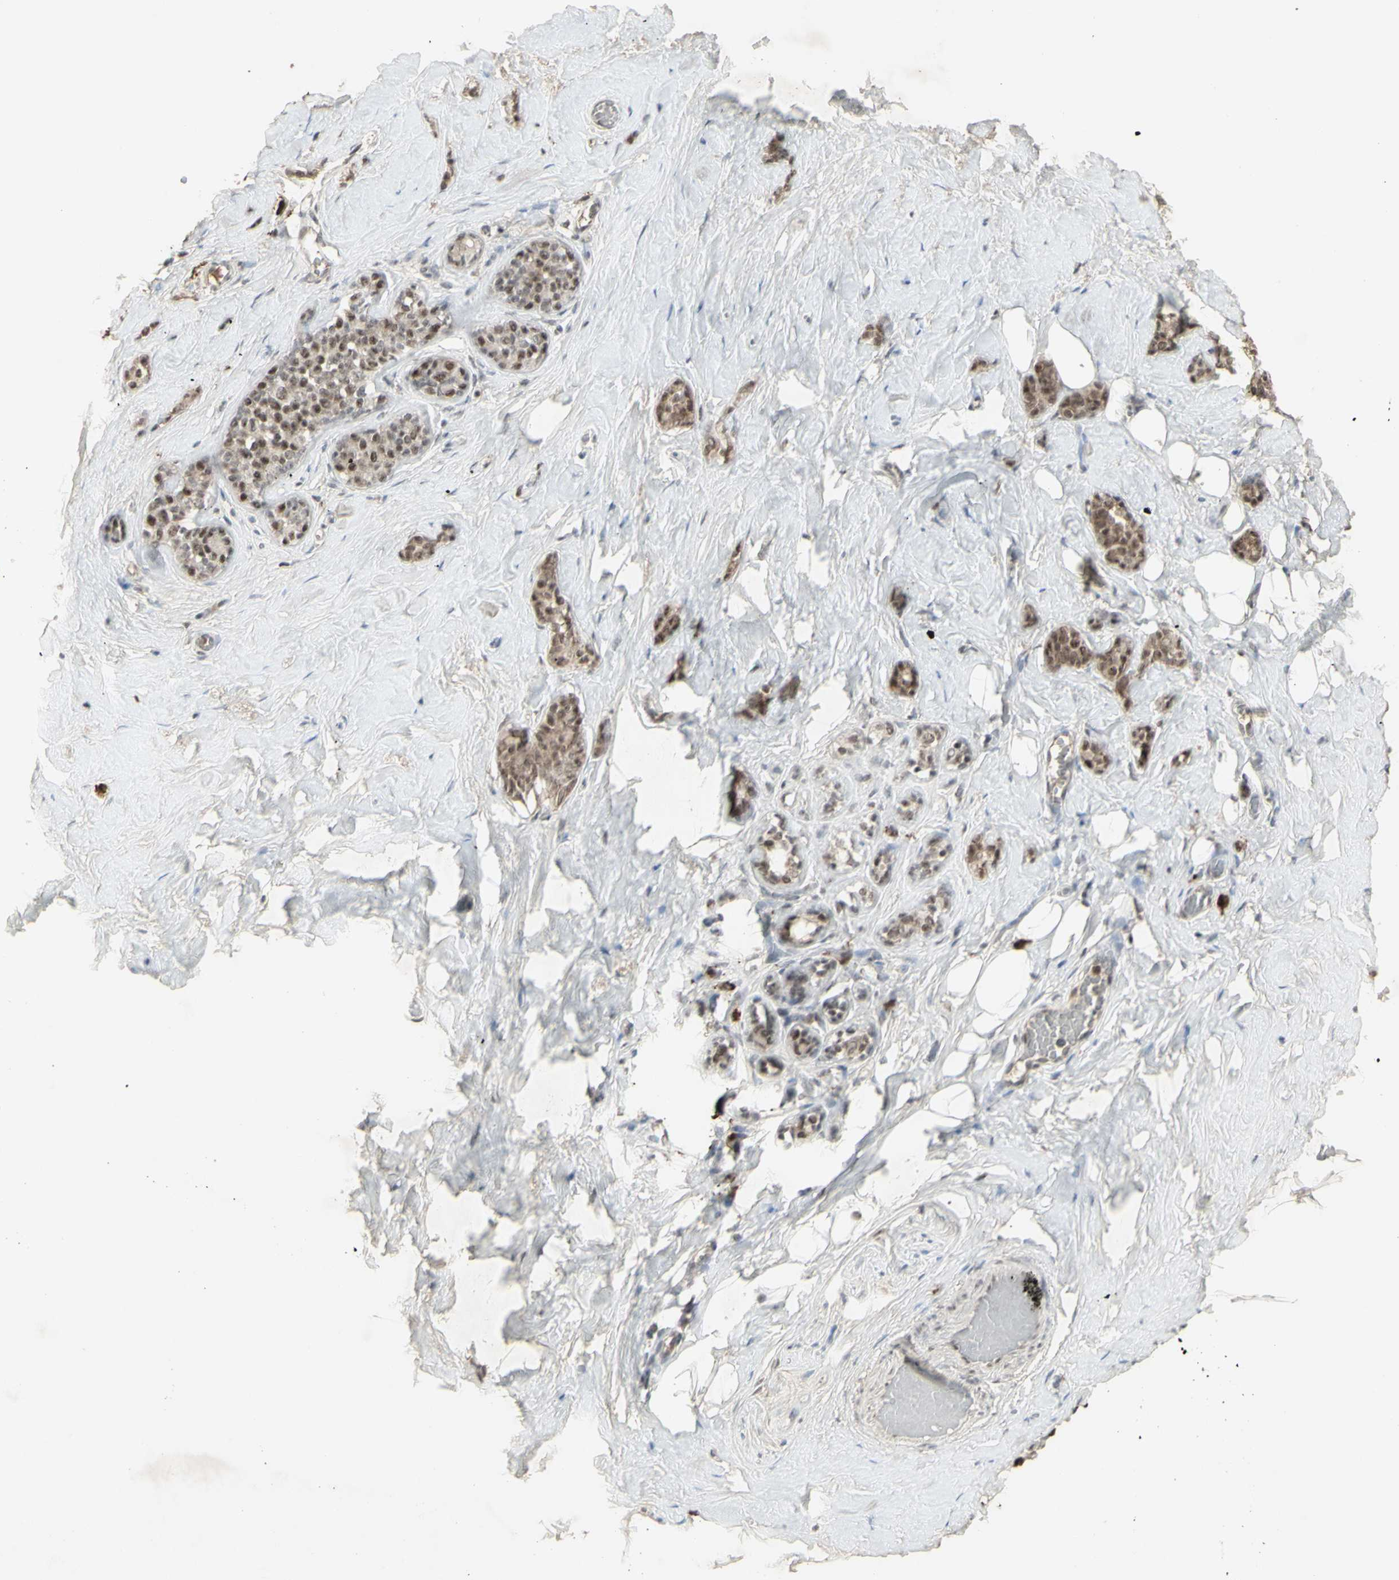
{"staining": {"intensity": "moderate", "quantity": "<25%", "location": "nuclear"}, "tissue": "breast", "cell_type": "Adipocytes", "image_type": "normal", "snomed": [{"axis": "morphology", "description": "Normal tissue, NOS"}, {"axis": "topography", "description": "Breast"}], "caption": "Approximately <25% of adipocytes in benign breast demonstrate moderate nuclear protein positivity as visualized by brown immunohistochemical staining.", "gene": "CCNT1", "patient": {"sex": "female", "age": 75}}